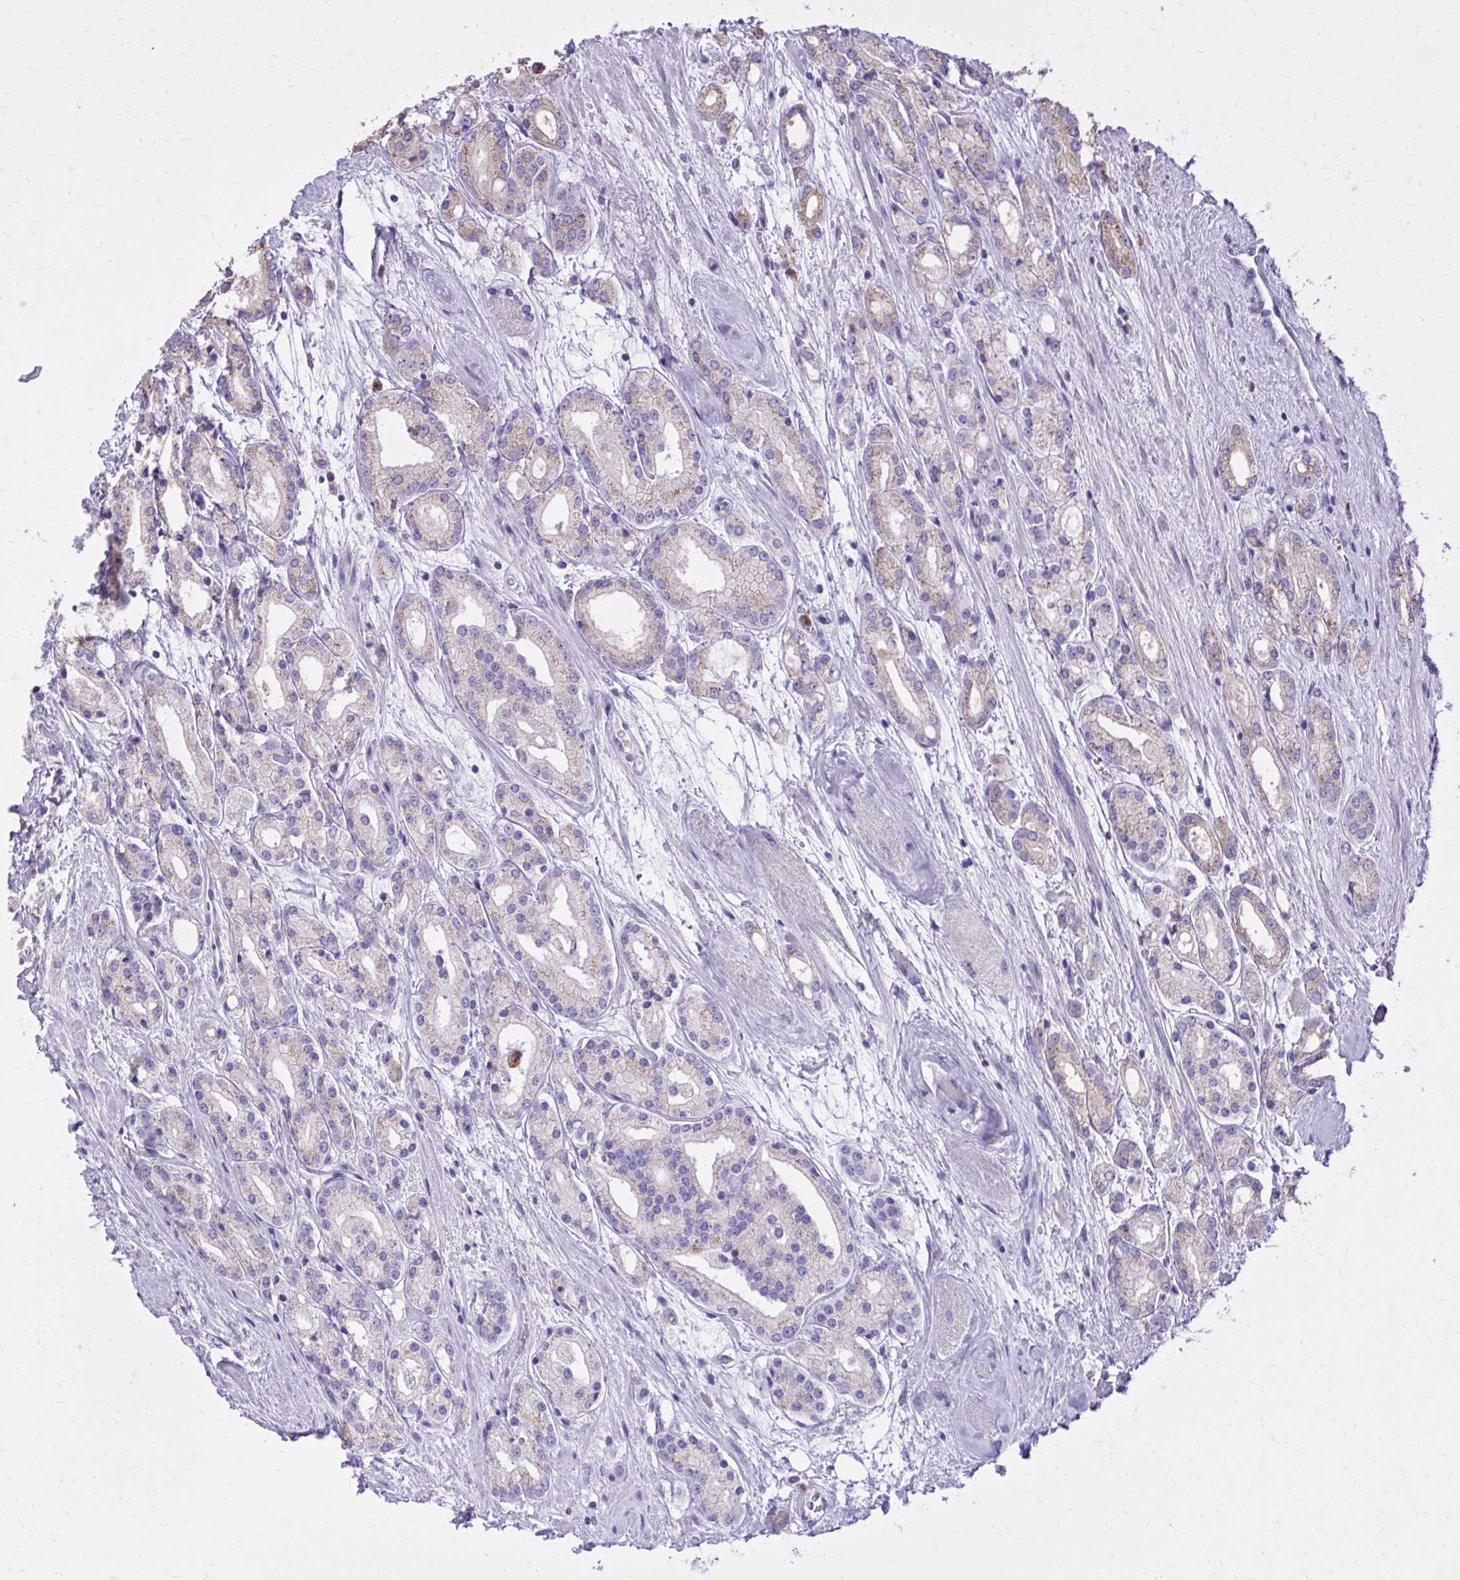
{"staining": {"intensity": "moderate", "quantity": "25%-75%", "location": "cytoplasmic/membranous"}, "tissue": "prostate cancer", "cell_type": "Tumor cells", "image_type": "cancer", "snomed": [{"axis": "morphology", "description": "Adenocarcinoma, High grade"}, {"axis": "topography", "description": "Prostate"}], "caption": "Prostate cancer tissue reveals moderate cytoplasmic/membranous positivity in approximately 25%-75% of tumor cells", "gene": "CAT", "patient": {"sex": "male", "age": 67}}